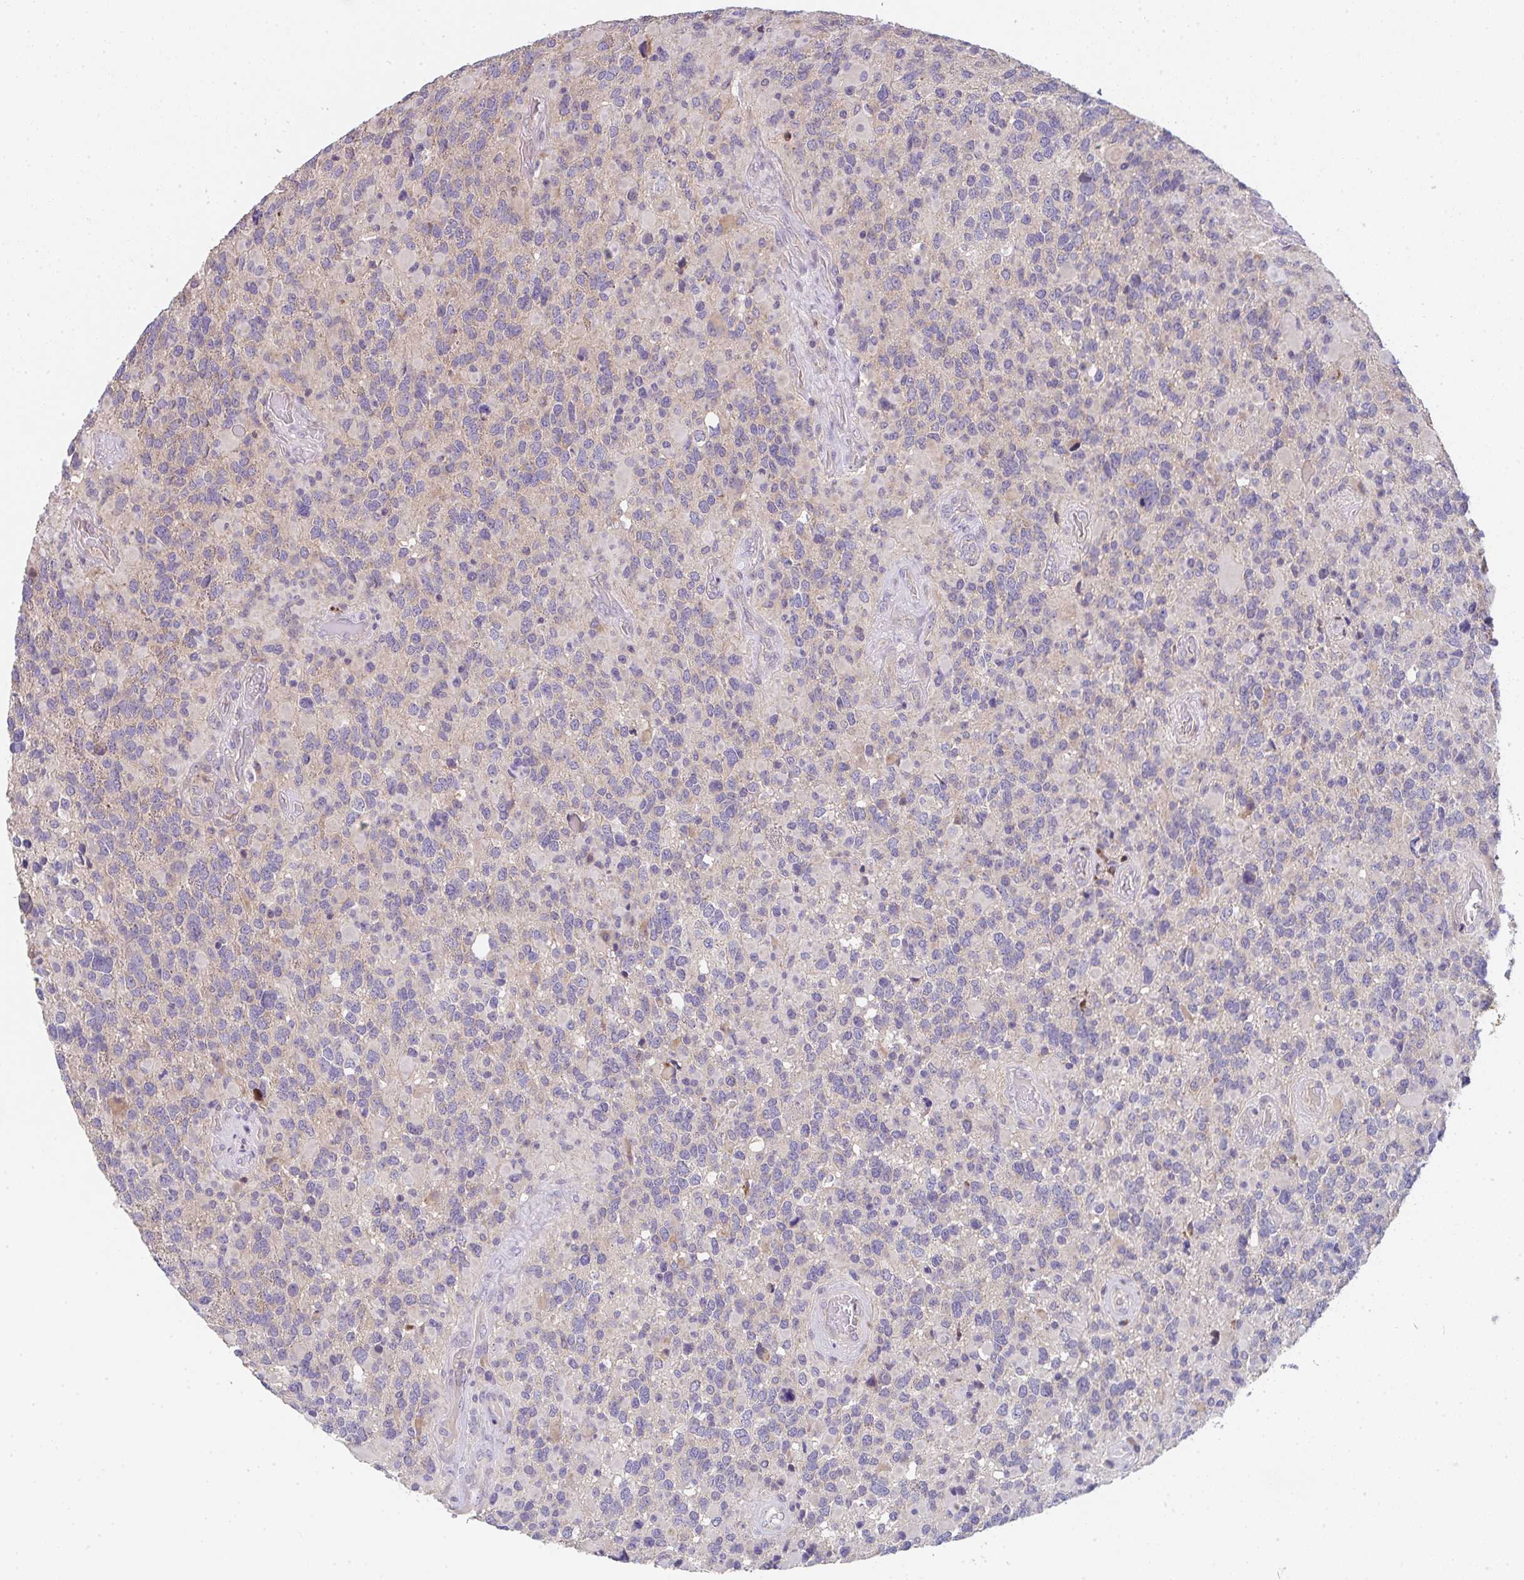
{"staining": {"intensity": "negative", "quantity": "none", "location": "none"}, "tissue": "glioma", "cell_type": "Tumor cells", "image_type": "cancer", "snomed": [{"axis": "morphology", "description": "Glioma, malignant, High grade"}, {"axis": "topography", "description": "Brain"}], "caption": "Immunohistochemical staining of malignant glioma (high-grade) demonstrates no significant expression in tumor cells.", "gene": "TSPAN31", "patient": {"sex": "female", "age": 40}}